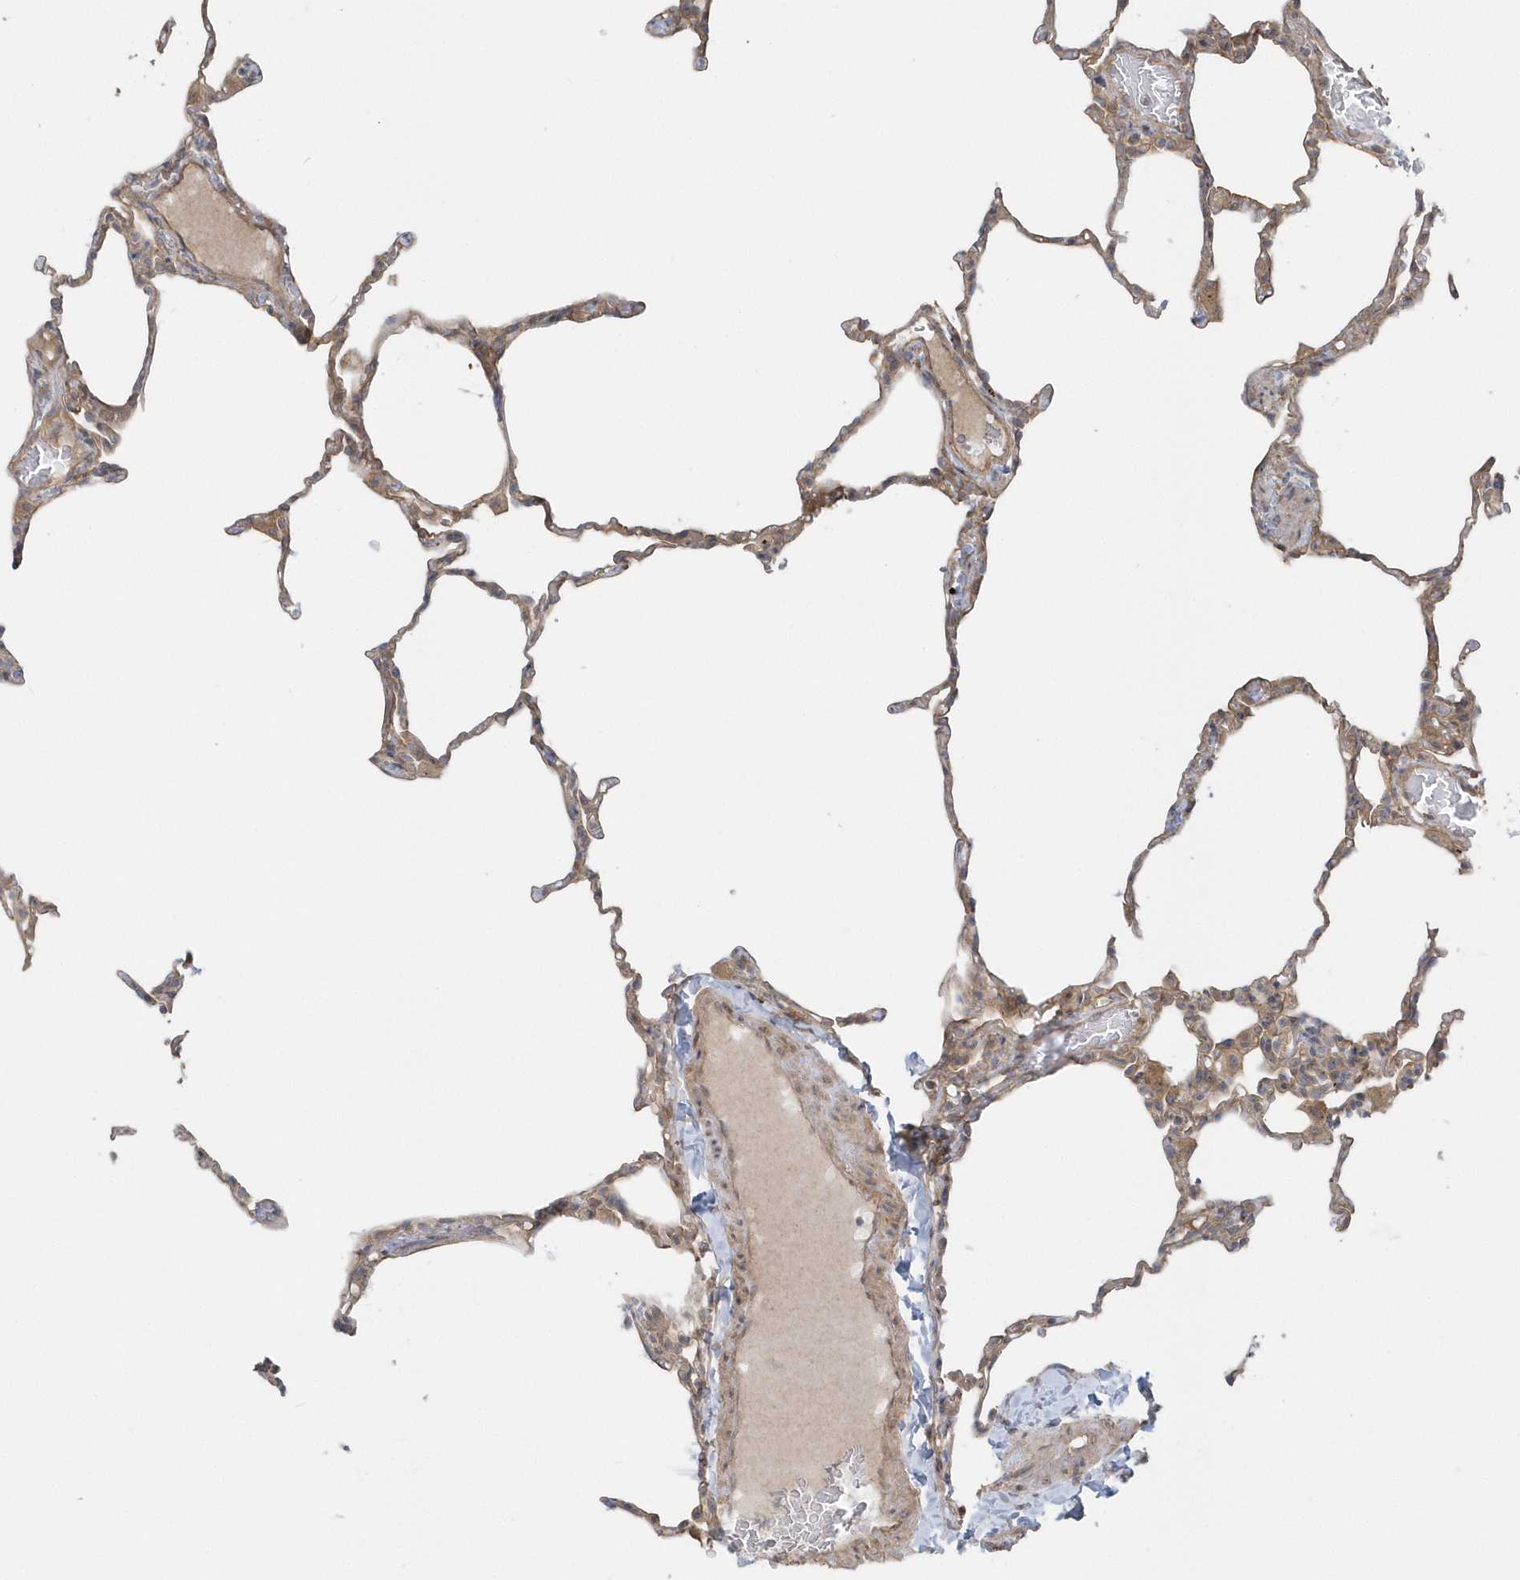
{"staining": {"intensity": "weak", "quantity": "25%-75%", "location": "cytoplasmic/membranous"}, "tissue": "lung", "cell_type": "Alveolar cells", "image_type": "normal", "snomed": [{"axis": "morphology", "description": "Normal tissue, NOS"}, {"axis": "topography", "description": "Lung"}], "caption": "High-magnification brightfield microscopy of benign lung stained with DAB (3,3'-diaminobenzidine) (brown) and counterstained with hematoxylin (blue). alveolar cells exhibit weak cytoplasmic/membranous staining is present in approximately25%-75% of cells. (DAB IHC, brown staining for protein, blue staining for nuclei).", "gene": "ACTR1A", "patient": {"sex": "male", "age": 20}}